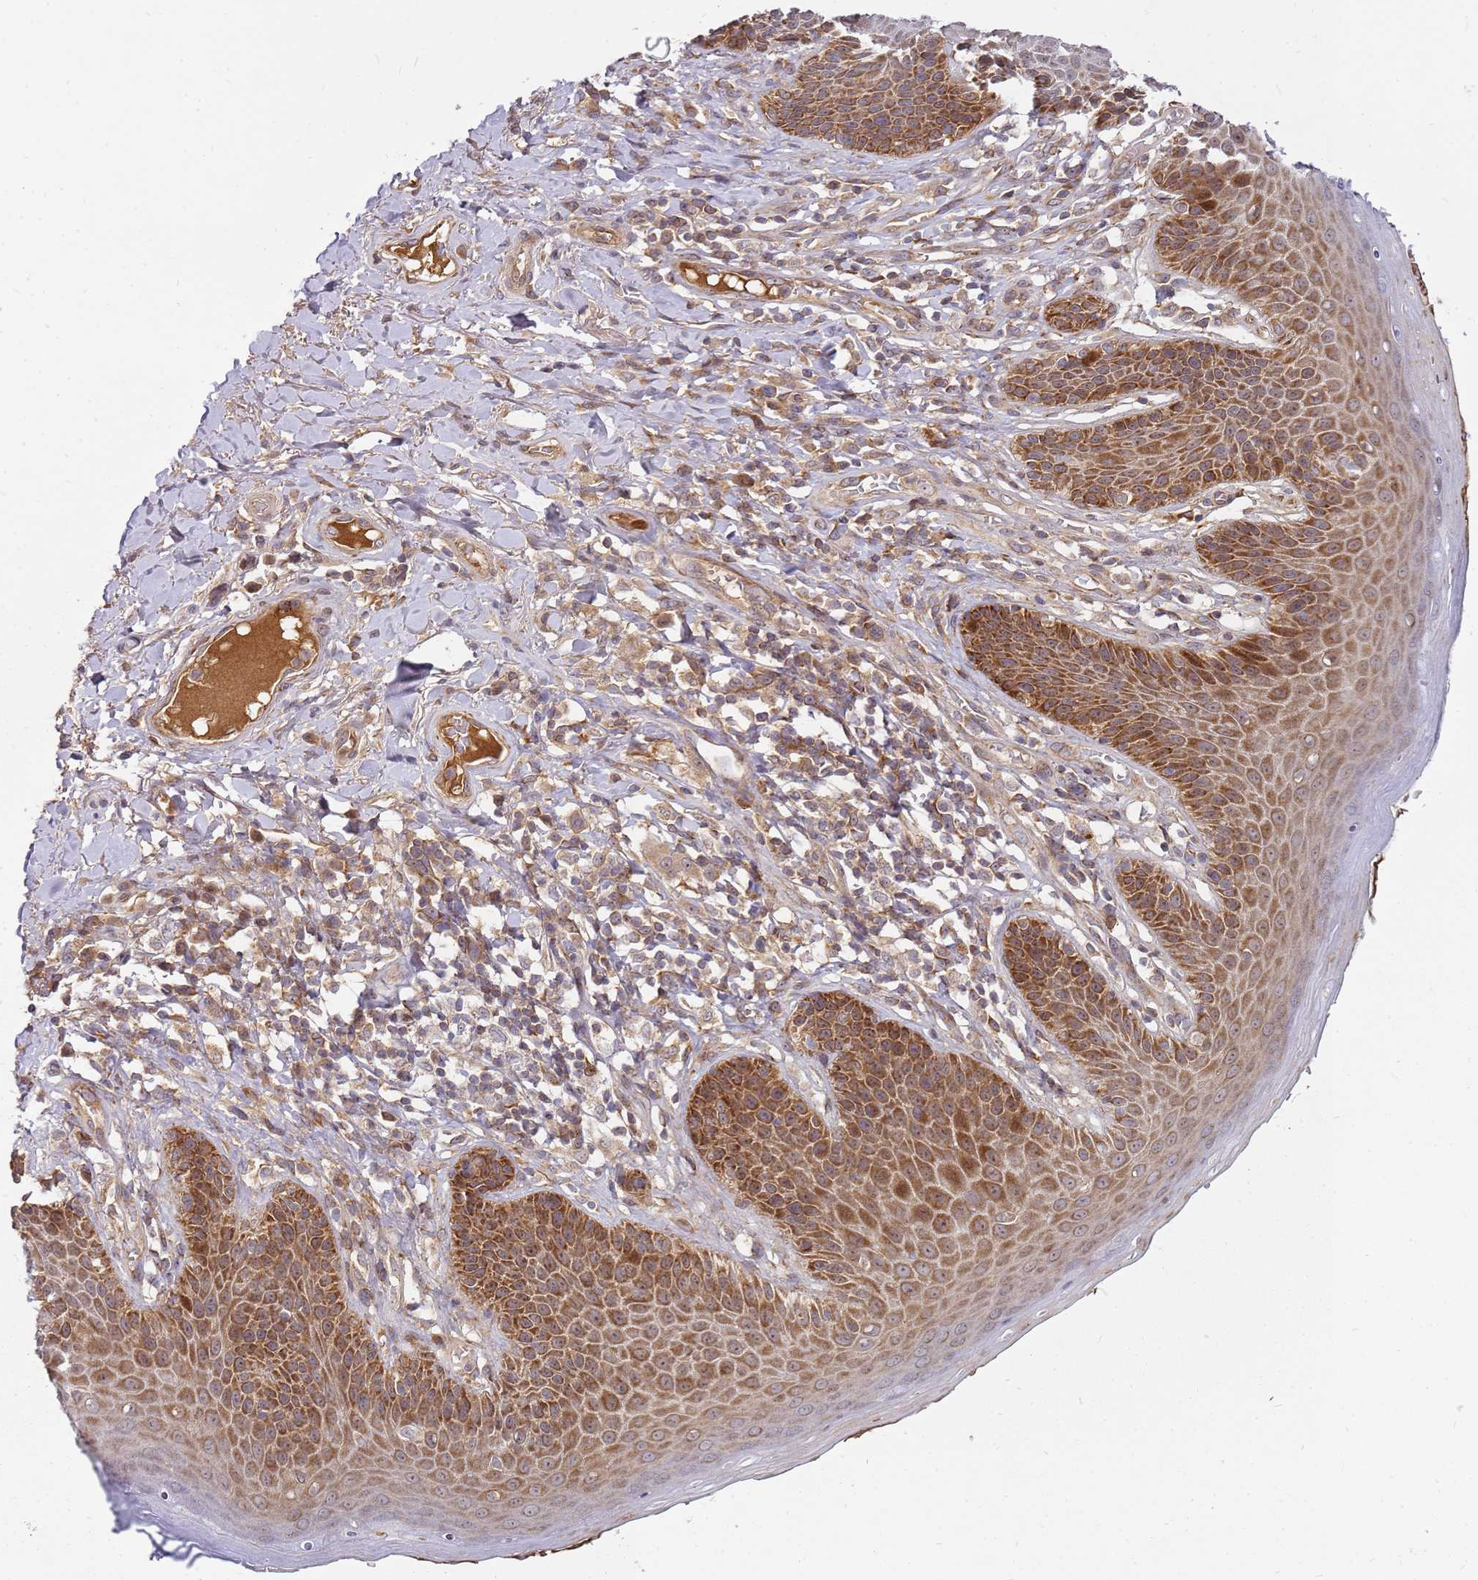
{"staining": {"intensity": "moderate", "quantity": ">75%", "location": "cytoplasmic/membranous"}, "tissue": "skin", "cell_type": "Epidermal cells", "image_type": "normal", "snomed": [{"axis": "morphology", "description": "Normal tissue, NOS"}, {"axis": "topography", "description": "Anal"}], "caption": "The photomicrograph reveals a brown stain indicating the presence of a protein in the cytoplasmic/membranous of epidermal cells in skin.", "gene": "CCDC159", "patient": {"sex": "female", "age": 89}}